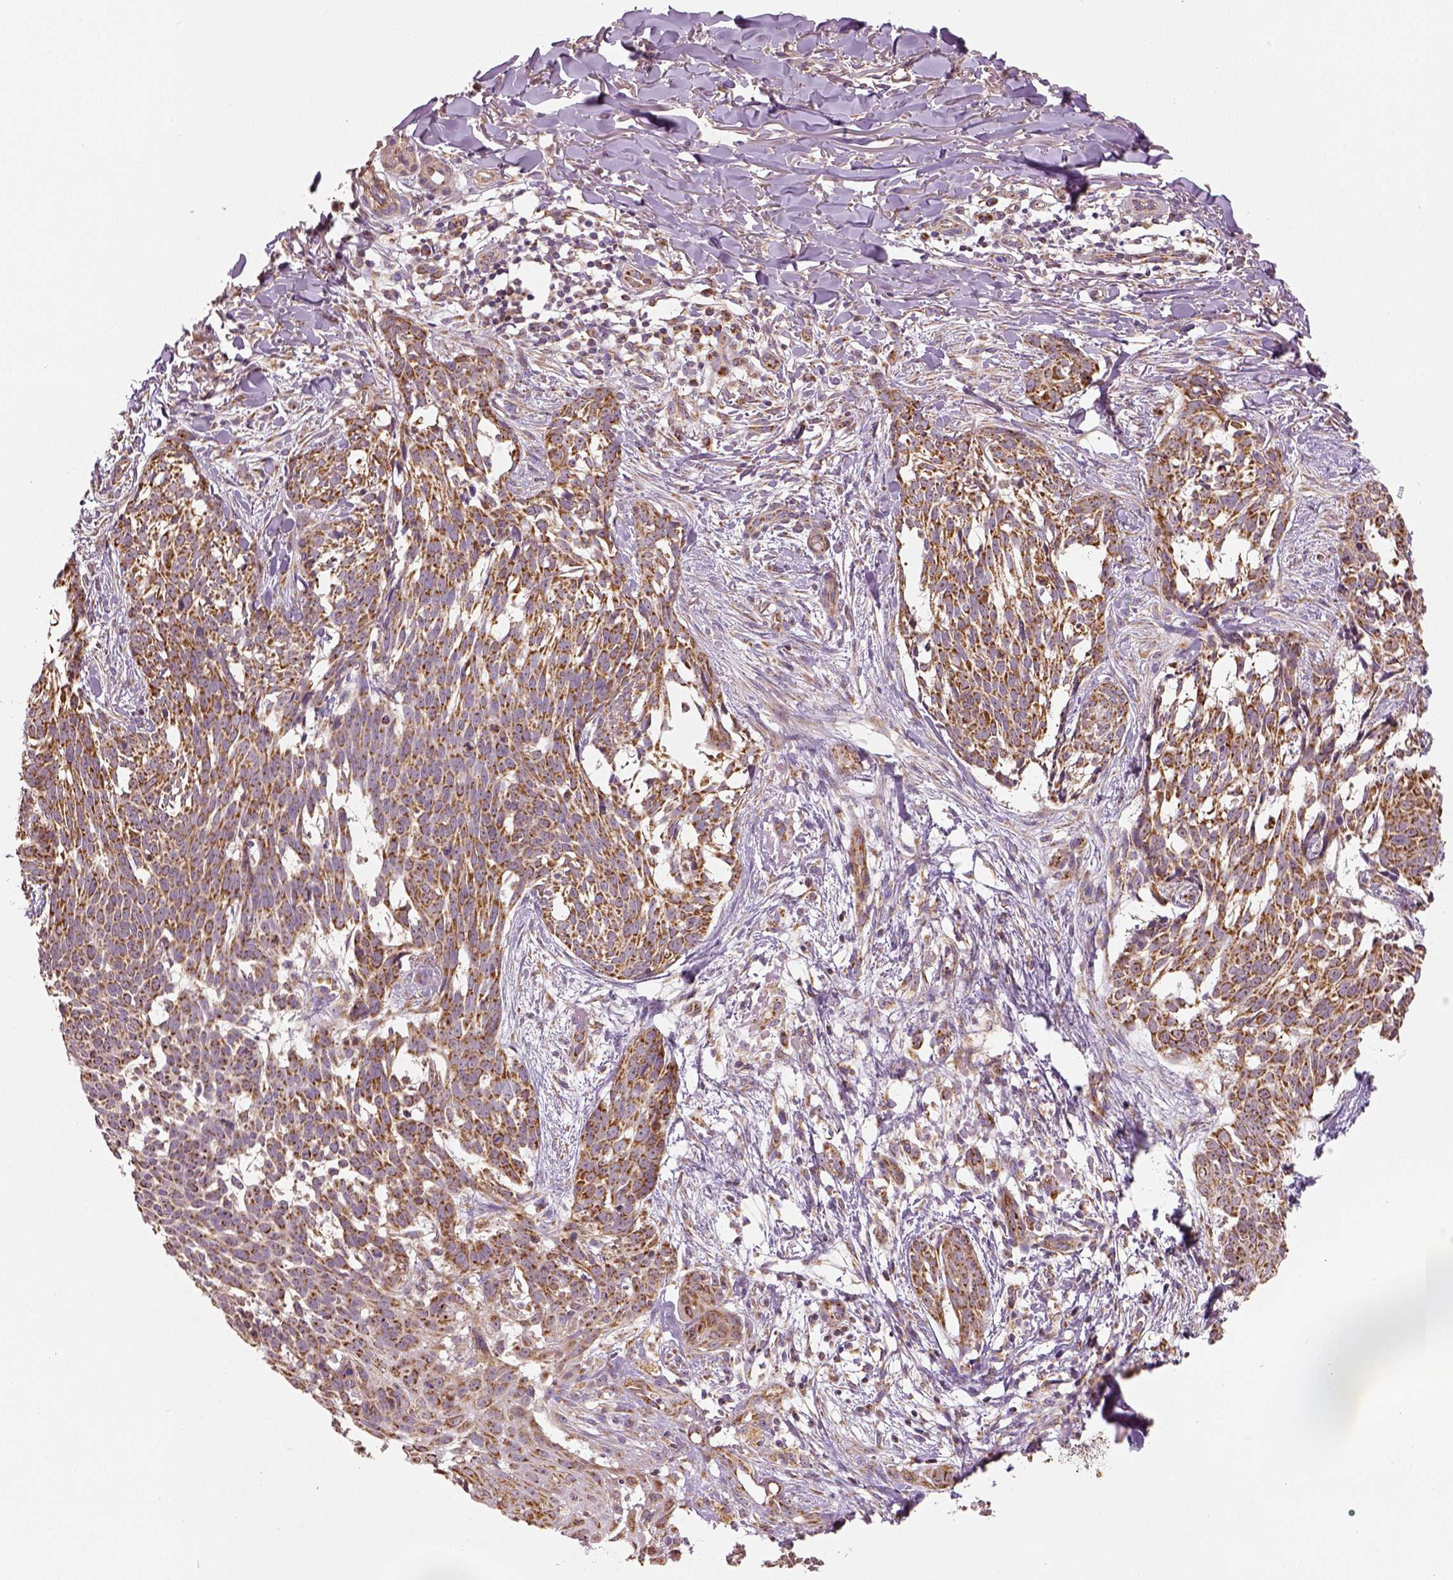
{"staining": {"intensity": "moderate", "quantity": ">75%", "location": "cytoplasmic/membranous"}, "tissue": "skin cancer", "cell_type": "Tumor cells", "image_type": "cancer", "snomed": [{"axis": "morphology", "description": "Basal cell carcinoma"}, {"axis": "topography", "description": "Skin"}], "caption": "Skin cancer stained for a protein shows moderate cytoplasmic/membranous positivity in tumor cells.", "gene": "PGAM5", "patient": {"sex": "male", "age": 88}}